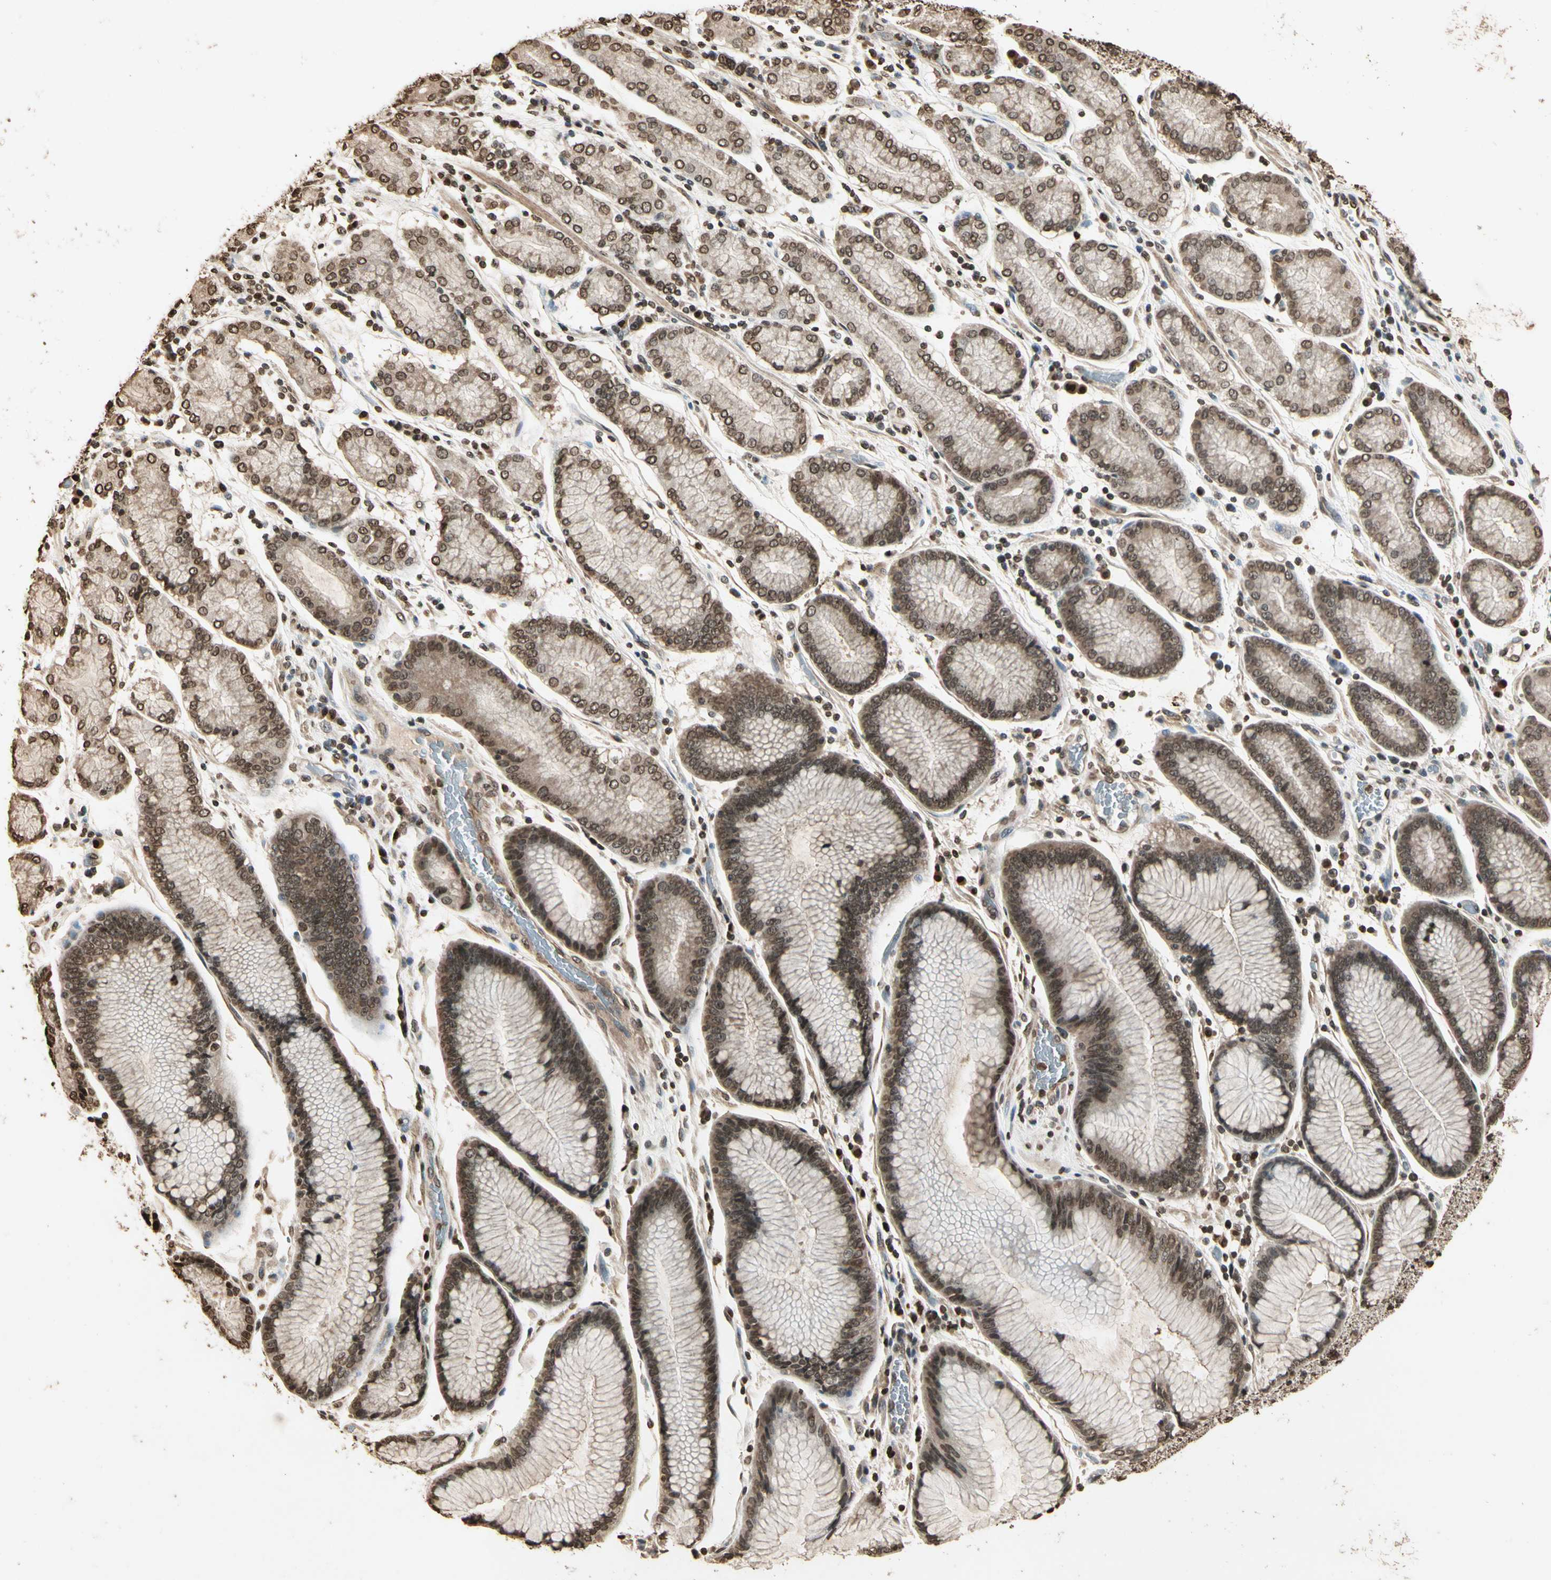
{"staining": {"intensity": "moderate", "quantity": "25%-75%", "location": "cytoplasmic/membranous,nuclear"}, "tissue": "stomach cancer", "cell_type": "Tumor cells", "image_type": "cancer", "snomed": [{"axis": "morphology", "description": "Normal tissue, NOS"}, {"axis": "morphology", "description": "Adenocarcinoma, NOS"}, {"axis": "topography", "description": "Stomach"}], "caption": "A brown stain labels moderate cytoplasmic/membranous and nuclear positivity of a protein in adenocarcinoma (stomach) tumor cells. Using DAB (brown) and hematoxylin (blue) stains, captured at high magnification using brightfield microscopy.", "gene": "TOP1", "patient": {"sex": "male", "age": 48}}